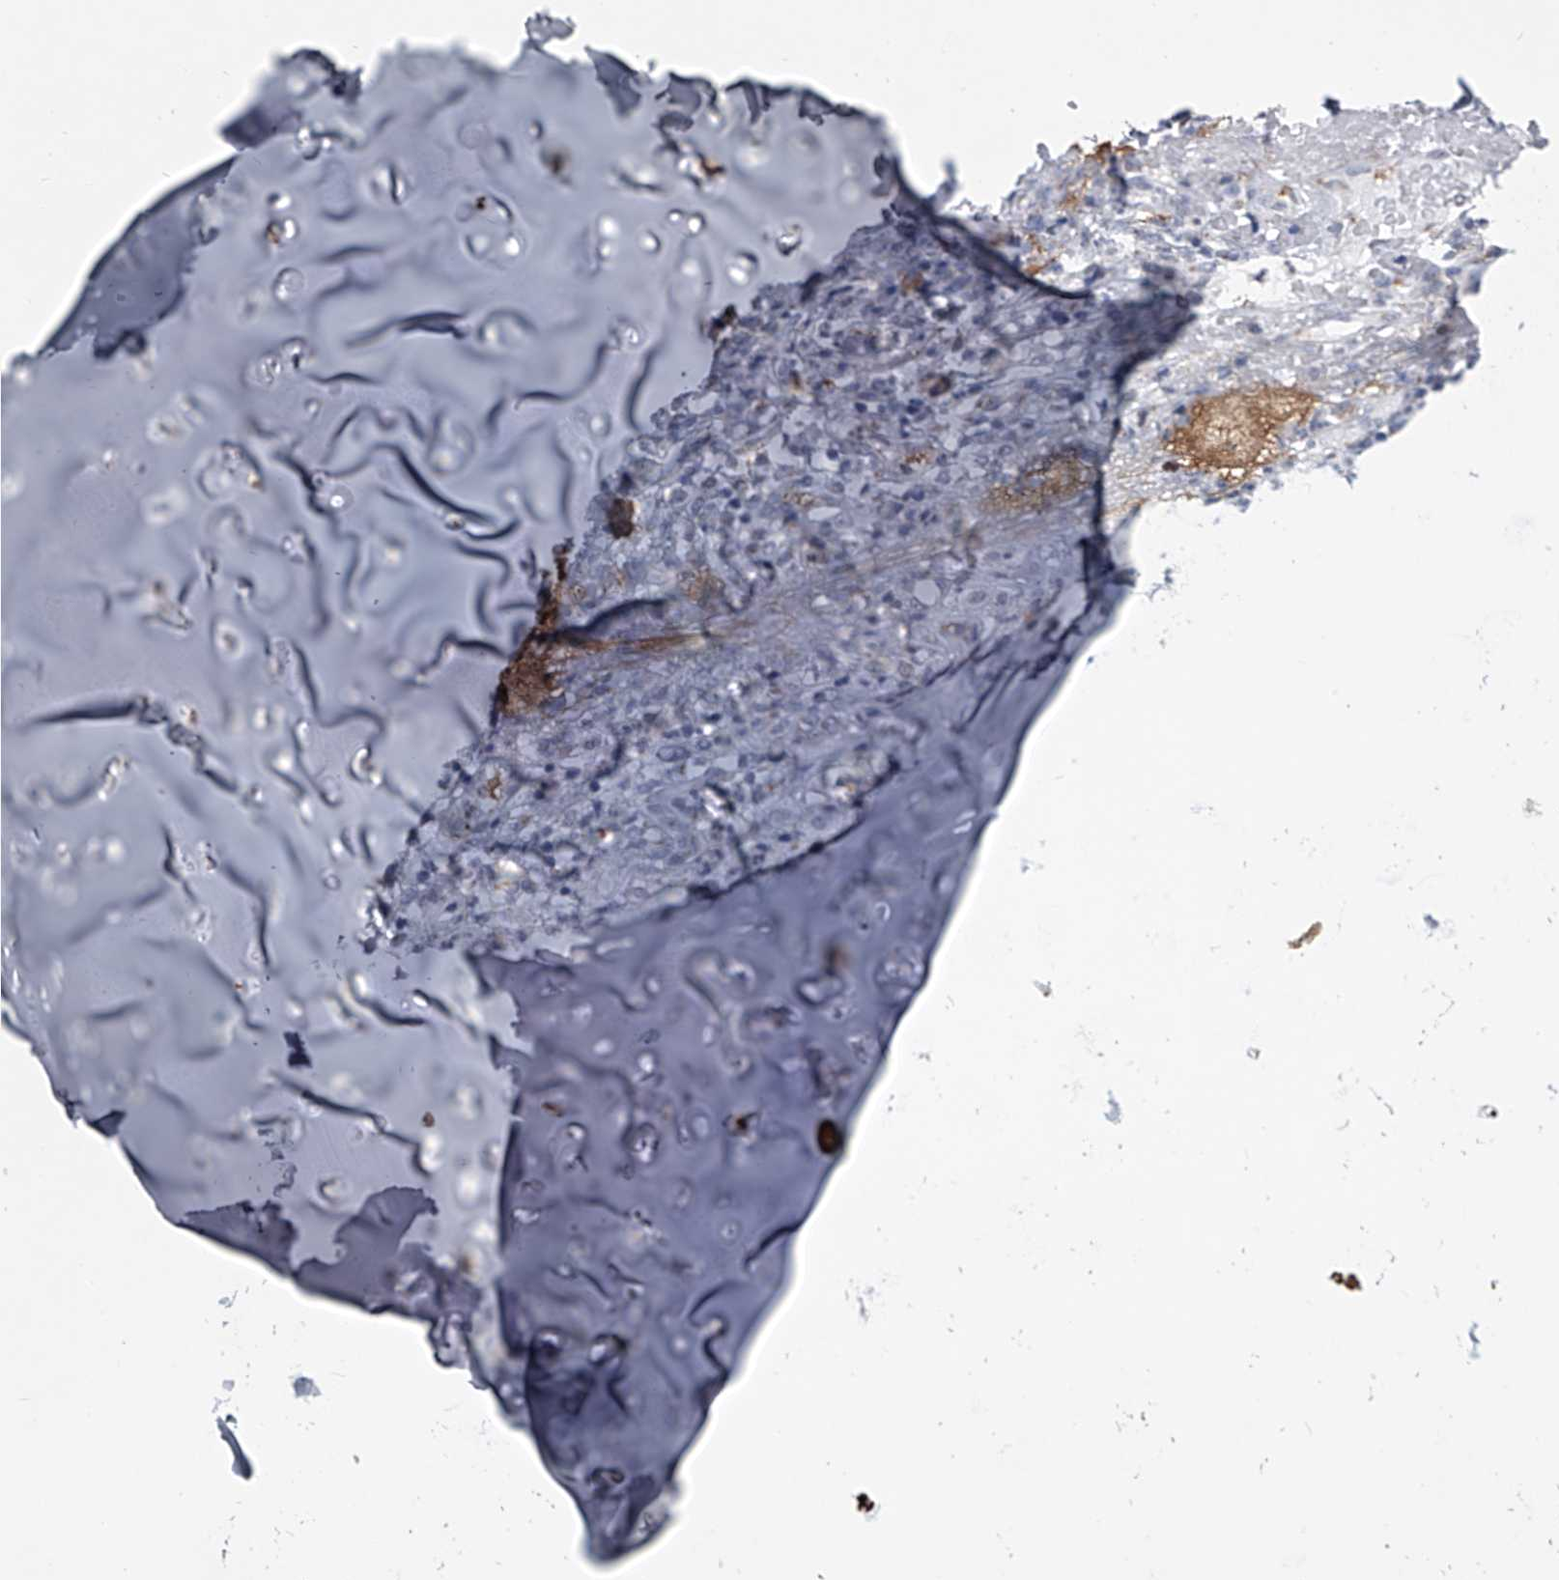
{"staining": {"intensity": "negative", "quantity": "none", "location": "none"}, "tissue": "adipose tissue", "cell_type": "Adipocytes", "image_type": "normal", "snomed": [{"axis": "morphology", "description": "Normal tissue, NOS"}, {"axis": "morphology", "description": "Basal cell carcinoma"}, {"axis": "topography", "description": "Cartilage tissue"}, {"axis": "topography", "description": "Nasopharynx"}, {"axis": "topography", "description": "Oral tissue"}], "caption": "DAB immunohistochemical staining of benign human adipose tissue exhibits no significant positivity in adipocytes.", "gene": "EVA1C", "patient": {"sex": "female", "age": 77}}